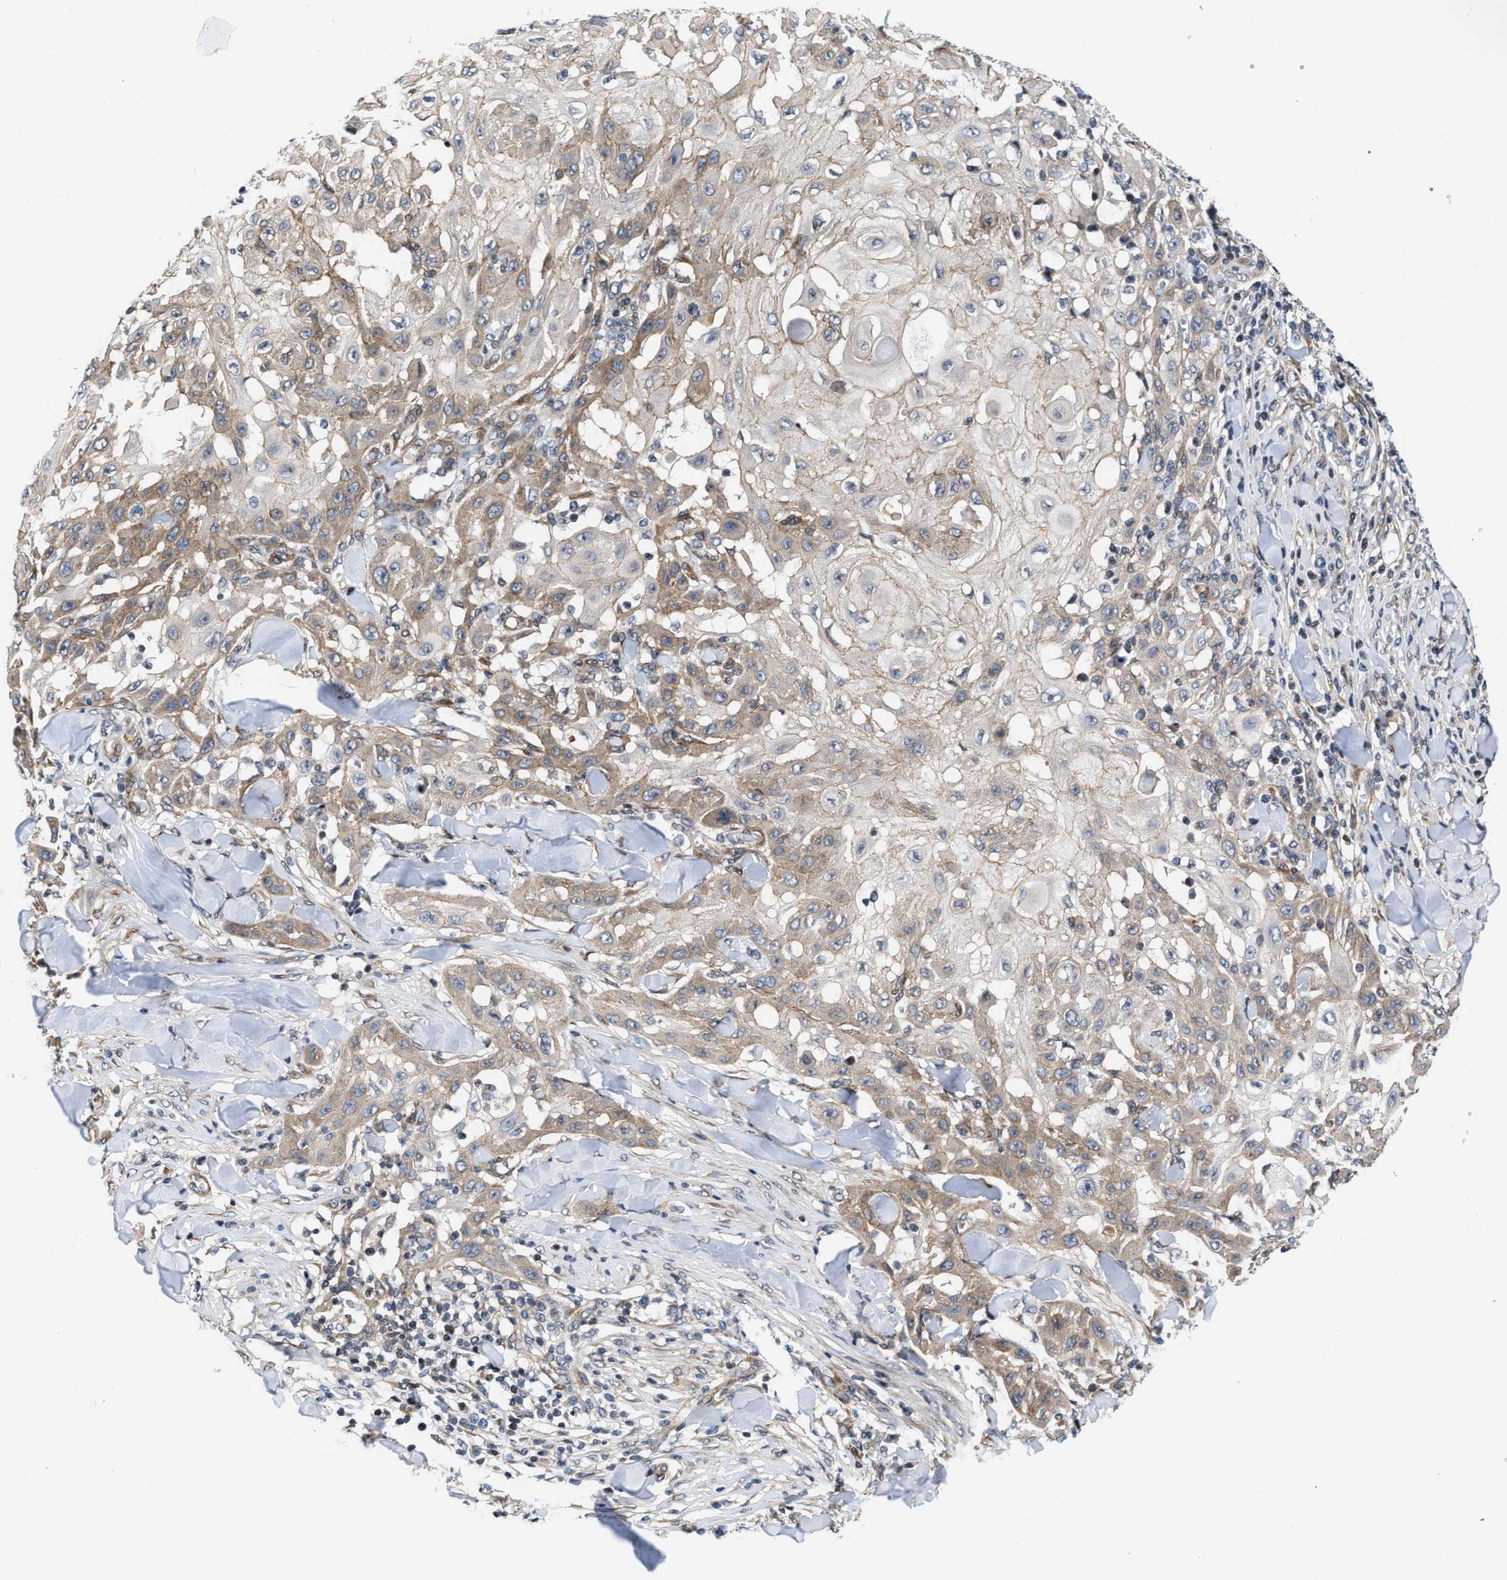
{"staining": {"intensity": "weak", "quantity": ">75%", "location": "cytoplasmic/membranous"}, "tissue": "skin cancer", "cell_type": "Tumor cells", "image_type": "cancer", "snomed": [{"axis": "morphology", "description": "Squamous cell carcinoma, NOS"}, {"axis": "topography", "description": "Skin"}], "caption": "The micrograph displays immunohistochemical staining of skin cancer. There is weak cytoplasmic/membranous staining is identified in approximately >75% of tumor cells. The staining was performed using DAB, with brown indicating positive protein expression. Nuclei are stained blue with hematoxylin.", "gene": "TGFB1I1", "patient": {"sex": "male", "age": 24}}